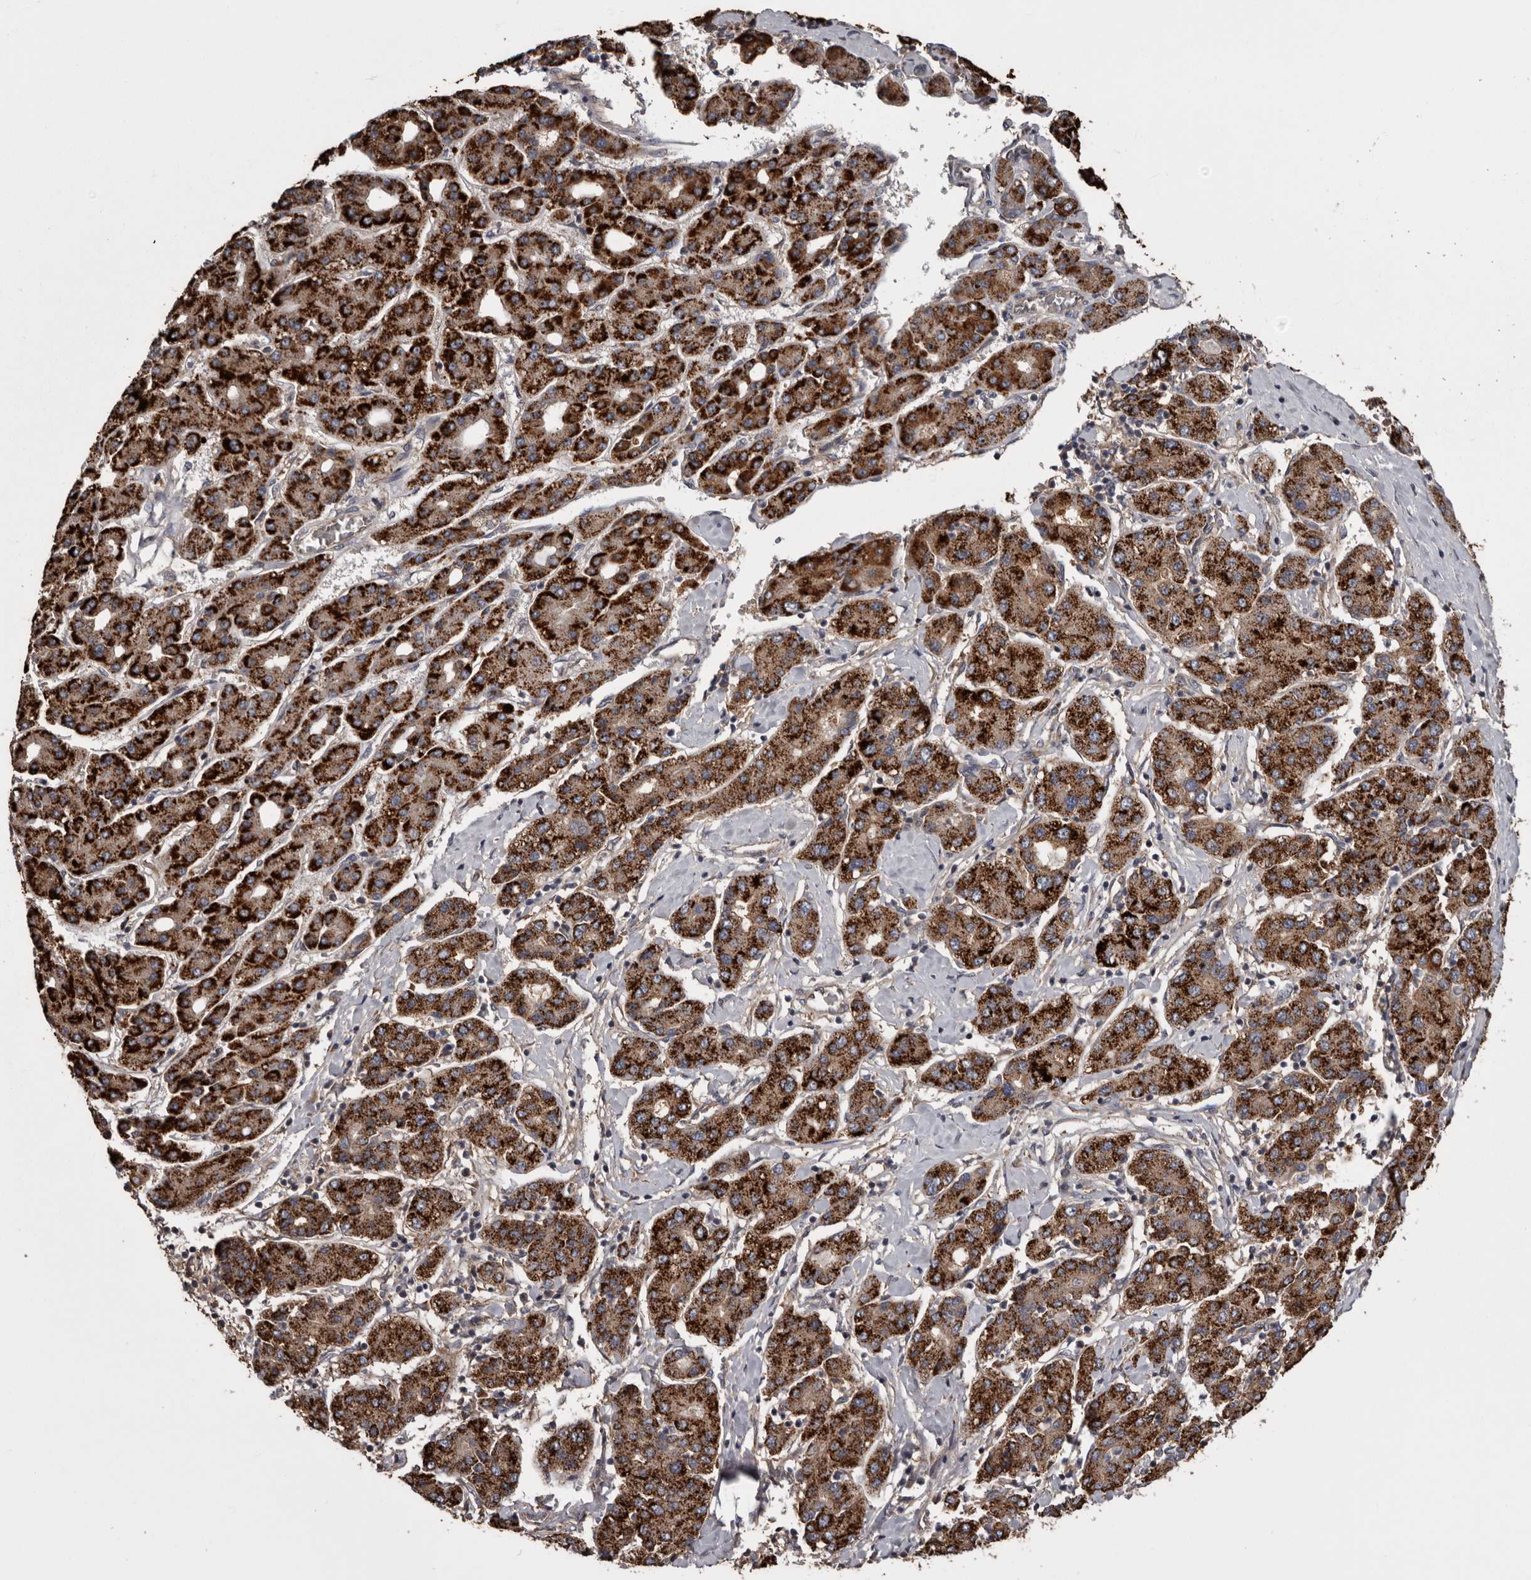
{"staining": {"intensity": "strong", "quantity": ">75%", "location": "cytoplasmic/membranous"}, "tissue": "liver cancer", "cell_type": "Tumor cells", "image_type": "cancer", "snomed": [{"axis": "morphology", "description": "Carcinoma, Hepatocellular, NOS"}, {"axis": "topography", "description": "Liver"}], "caption": "Hepatocellular carcinoma (liver) stained for a protein reveals strong cytoplasmic/membranous positivity in tumor cells.", "gene": "DARS1", "patient": {"sex": "male", "age": 65}}